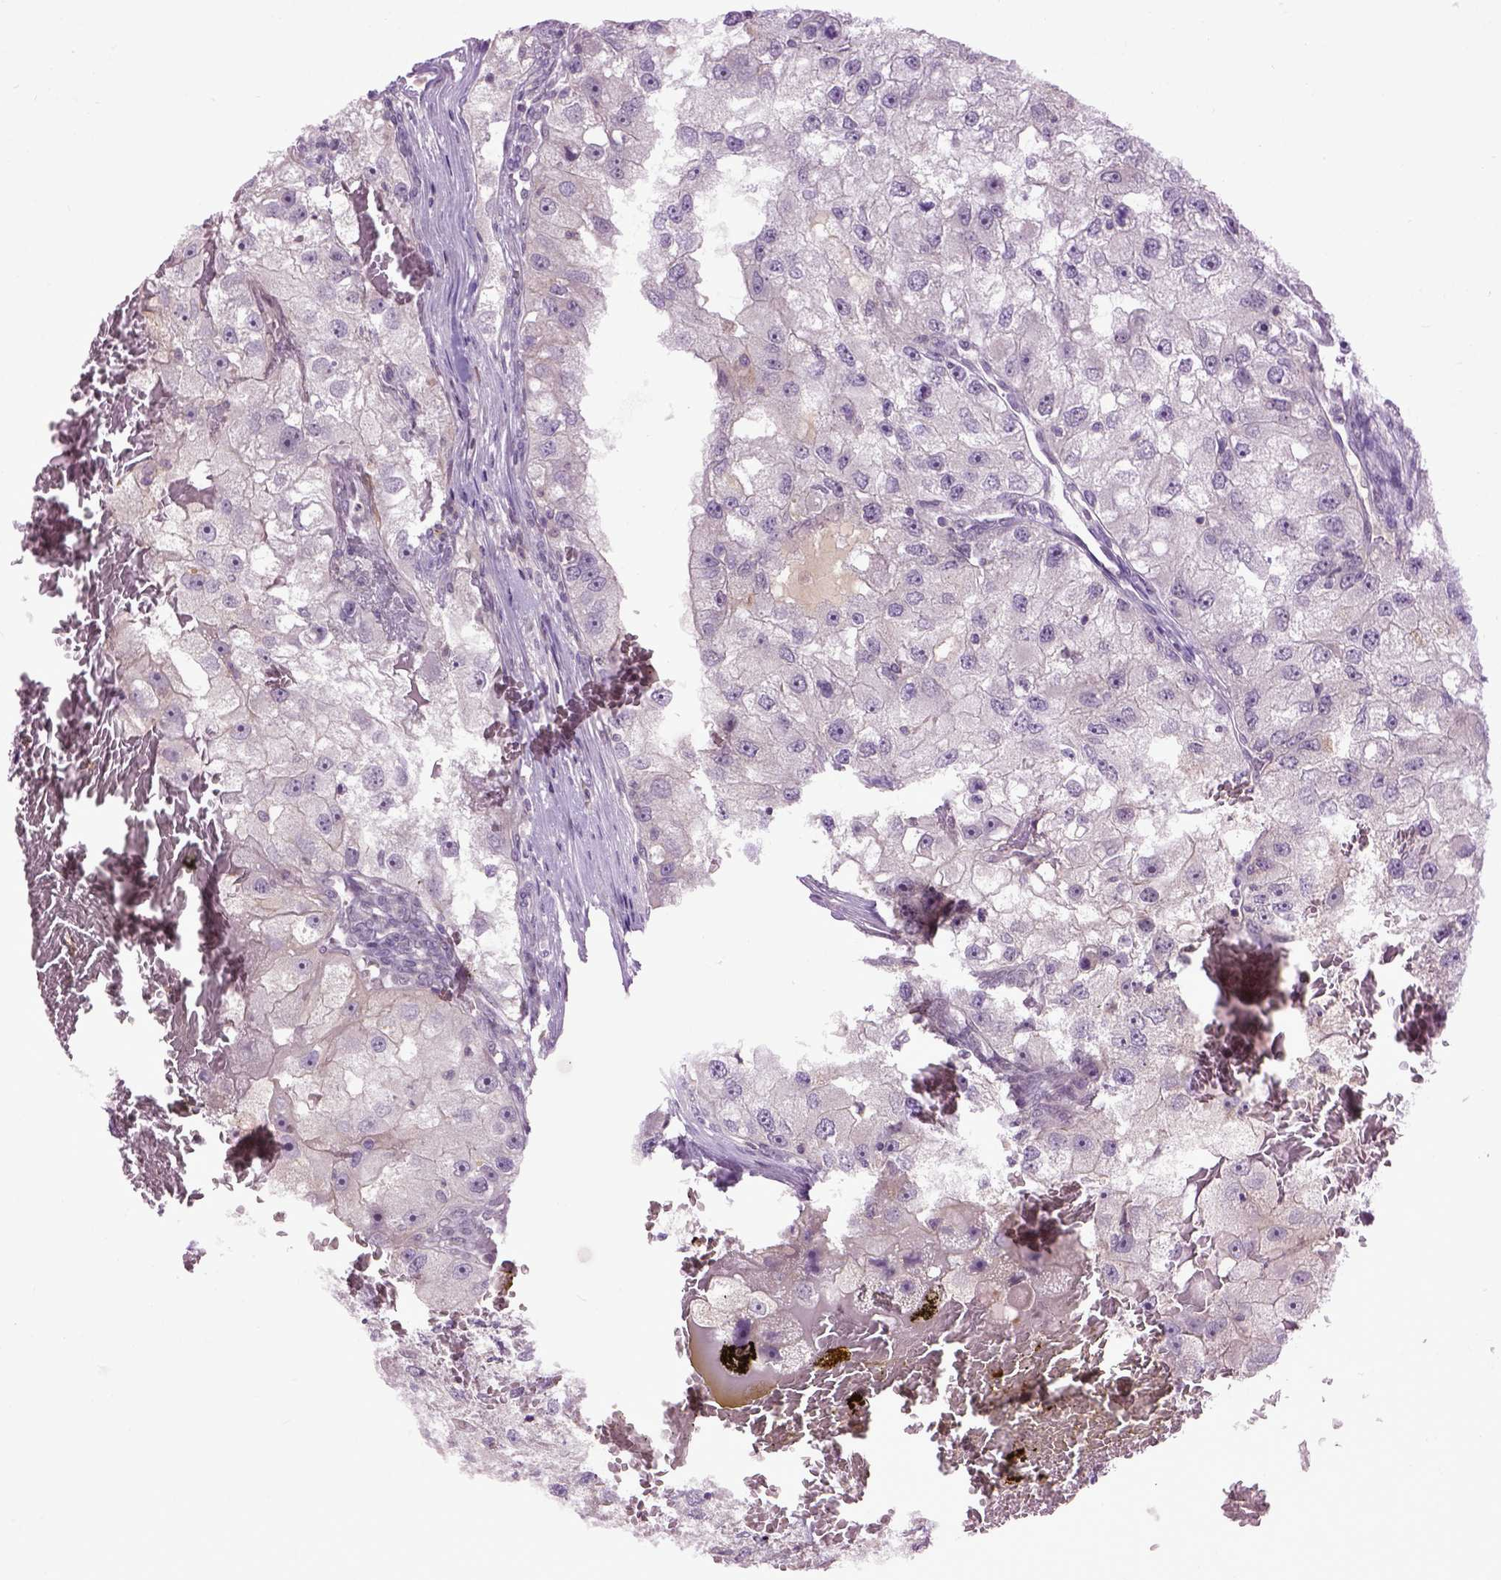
{"staining": {"intensity": "negative", "quantity": "none", "location": "none"}, "tissue": "renal cancer", "cell_type": "Tumor cells", "image_type": "cancer", "snomed": [{"axis": "morphology", "description": "Adenocarcinoma, NOS"}, {"axis": "topography", "description": "Kidney"}], "caption": "An IHC micrograph of renal cancer is shown. There is no staining in tumor cells of renal cancer.", "gene": "EMILIN3", "patient": {"sex": "male", "age": 63}}